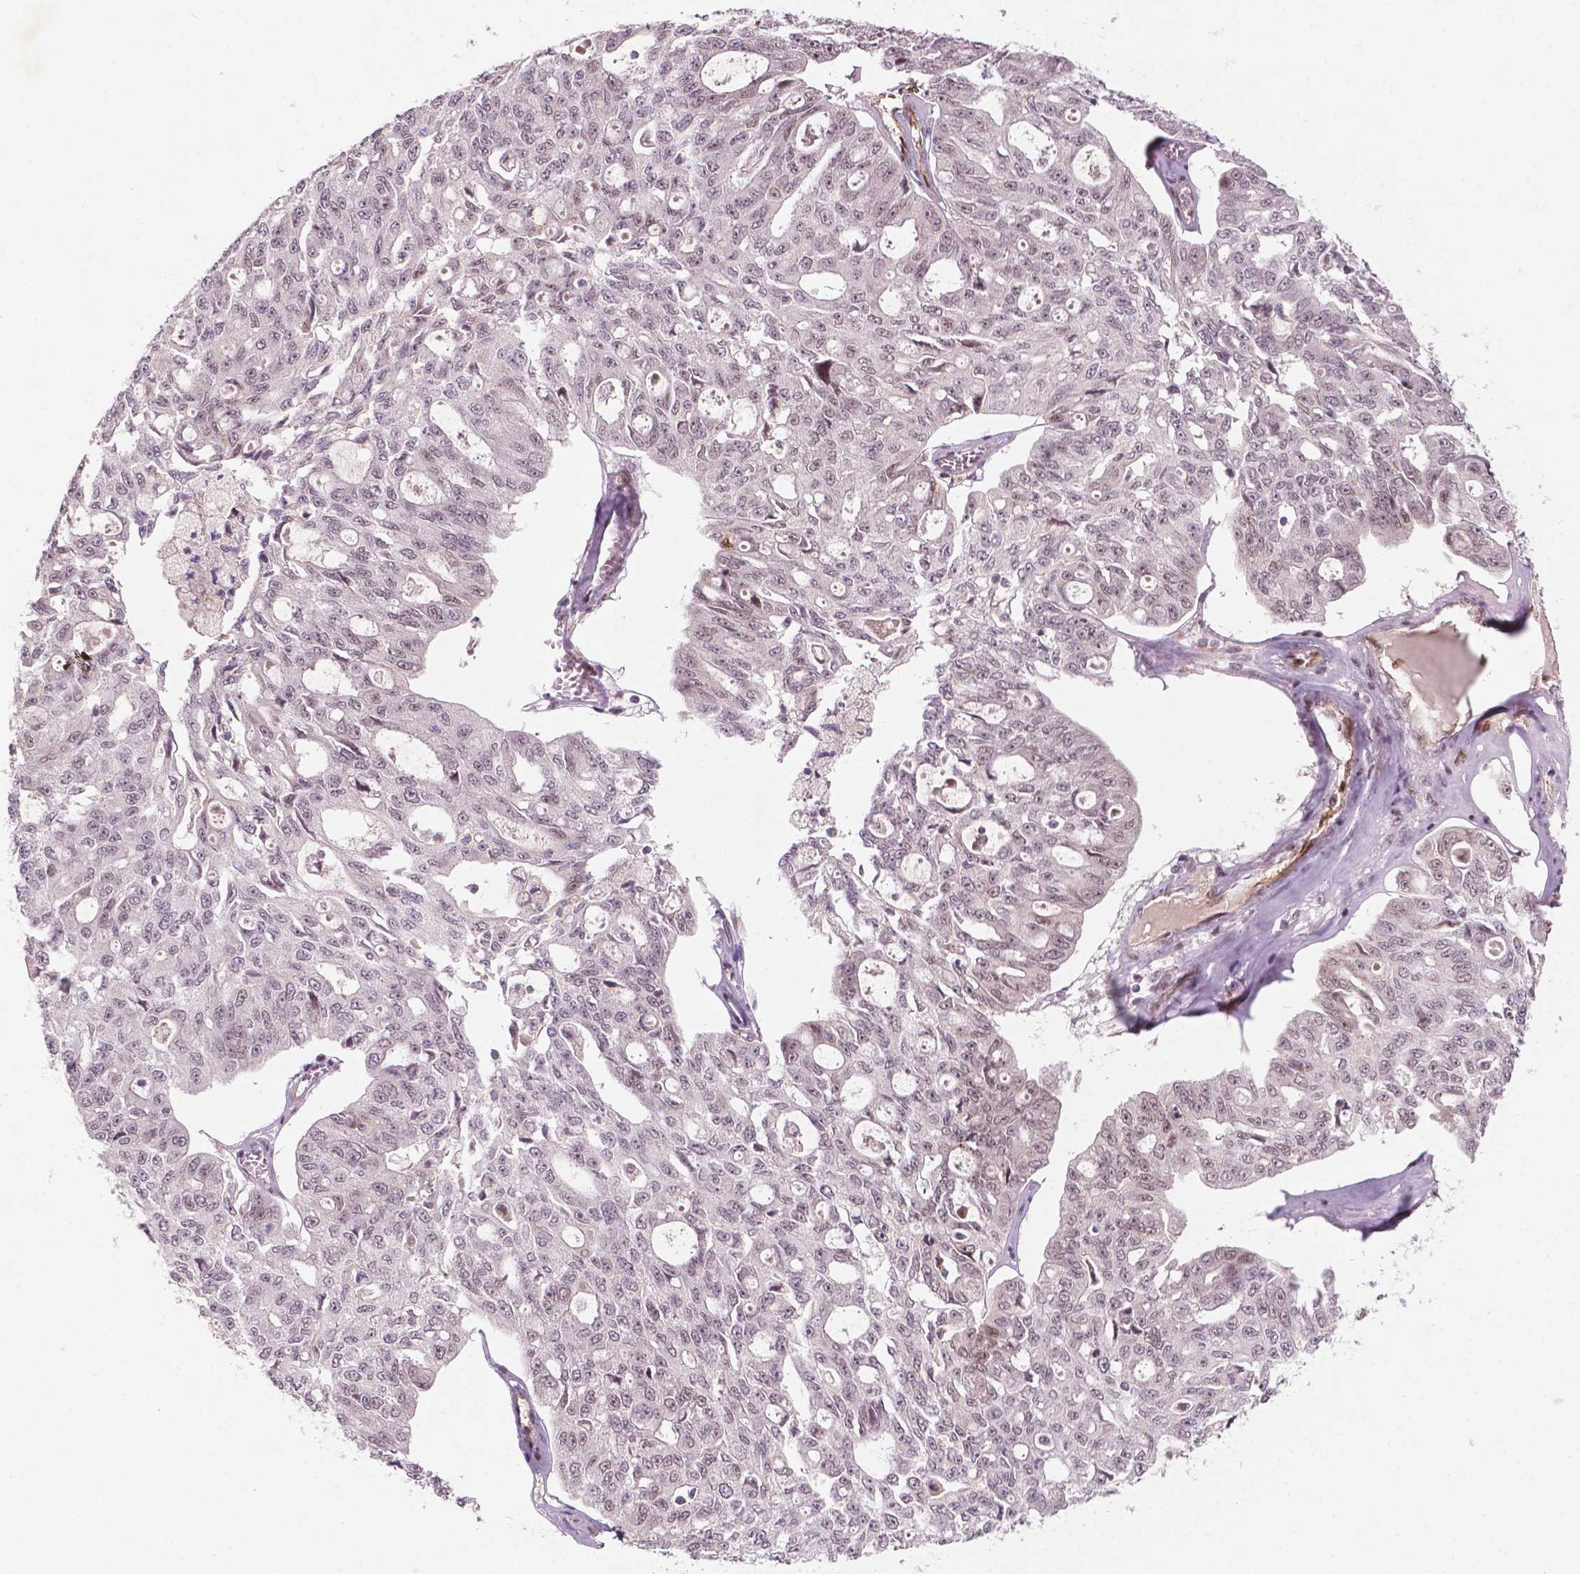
{"staining": {"intensity": "weak", "quantity": ">75%", "location": "nuclear"}, "tissue": "ovarian cancer", "cell_type": "Tumor cells", "image_type": "cancer", "snomed": [{"axis": "morphology", "description": "Carcinoma, endometroid"}, {"axis": "topography", "description": "Ovary"}], "caption": "Protein expression analysis of human ovarian endometroid carcinoma reveals weak nuclear positivity in about >75% of tumor cells.", "gene": "NFAT5", "patient": {"sex": "female", "age": 65}}